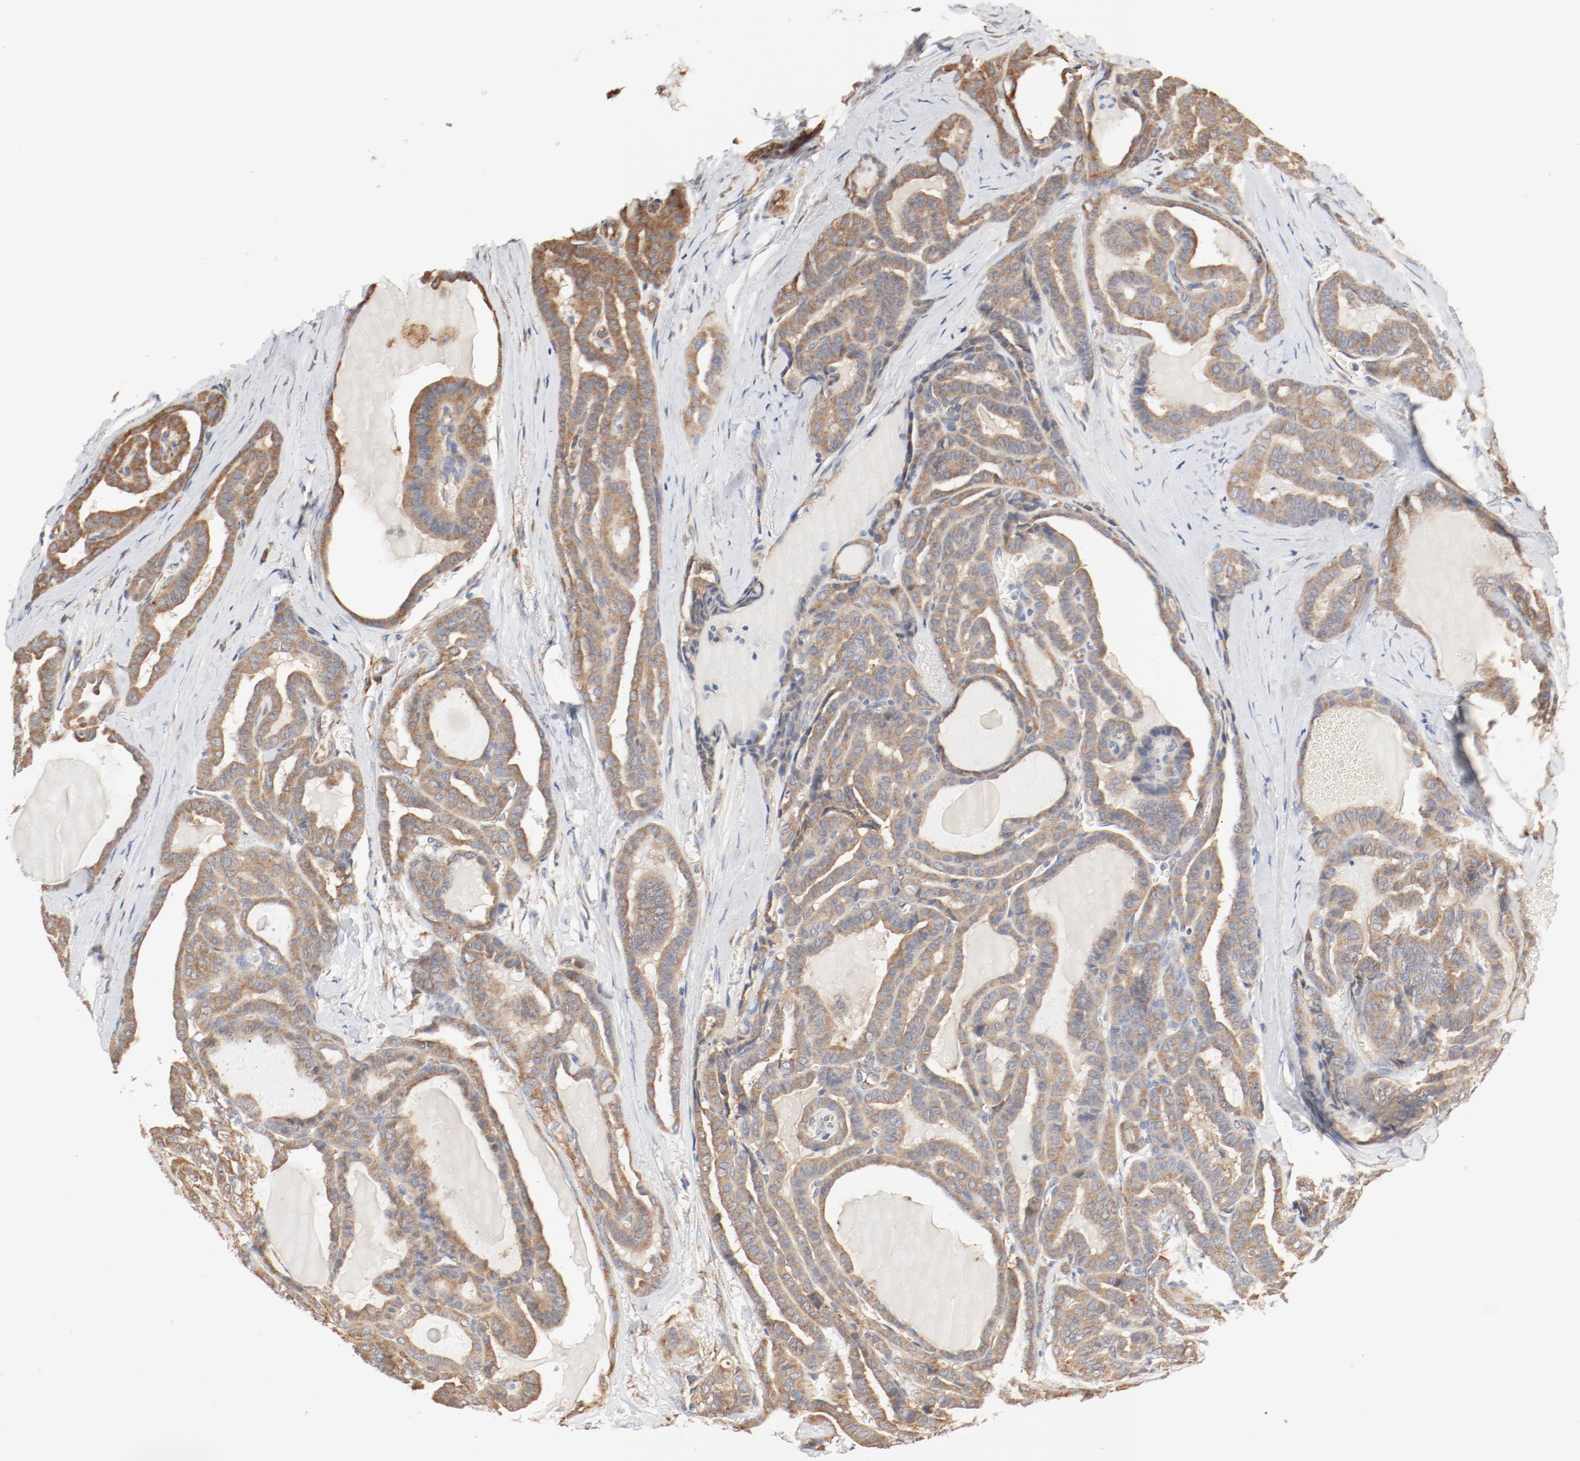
{"staining": {"intensity": "moderate", "quantity": ">75%", "location": "cytoplasmic/membranous"}, "tissue": "thyroid cancer", "cell_type": "Tumor cells", "image_type": "cancer", "snomed": [{"axis": "morphology", "description": "Carcinoma, NOS"}, {"axis": "topography", "description": "Thyroid gland"}], "caption": "A high-resolution photomicrograph shows immunohistochemistry (IHC) staining of thyroid cancer (carcinoma), which reveals moderate cytoplasmic/membranous staining in about >75% of tumor cells.", "gene": "RPS6", "patient": {"sex": "female", "age": 91}}